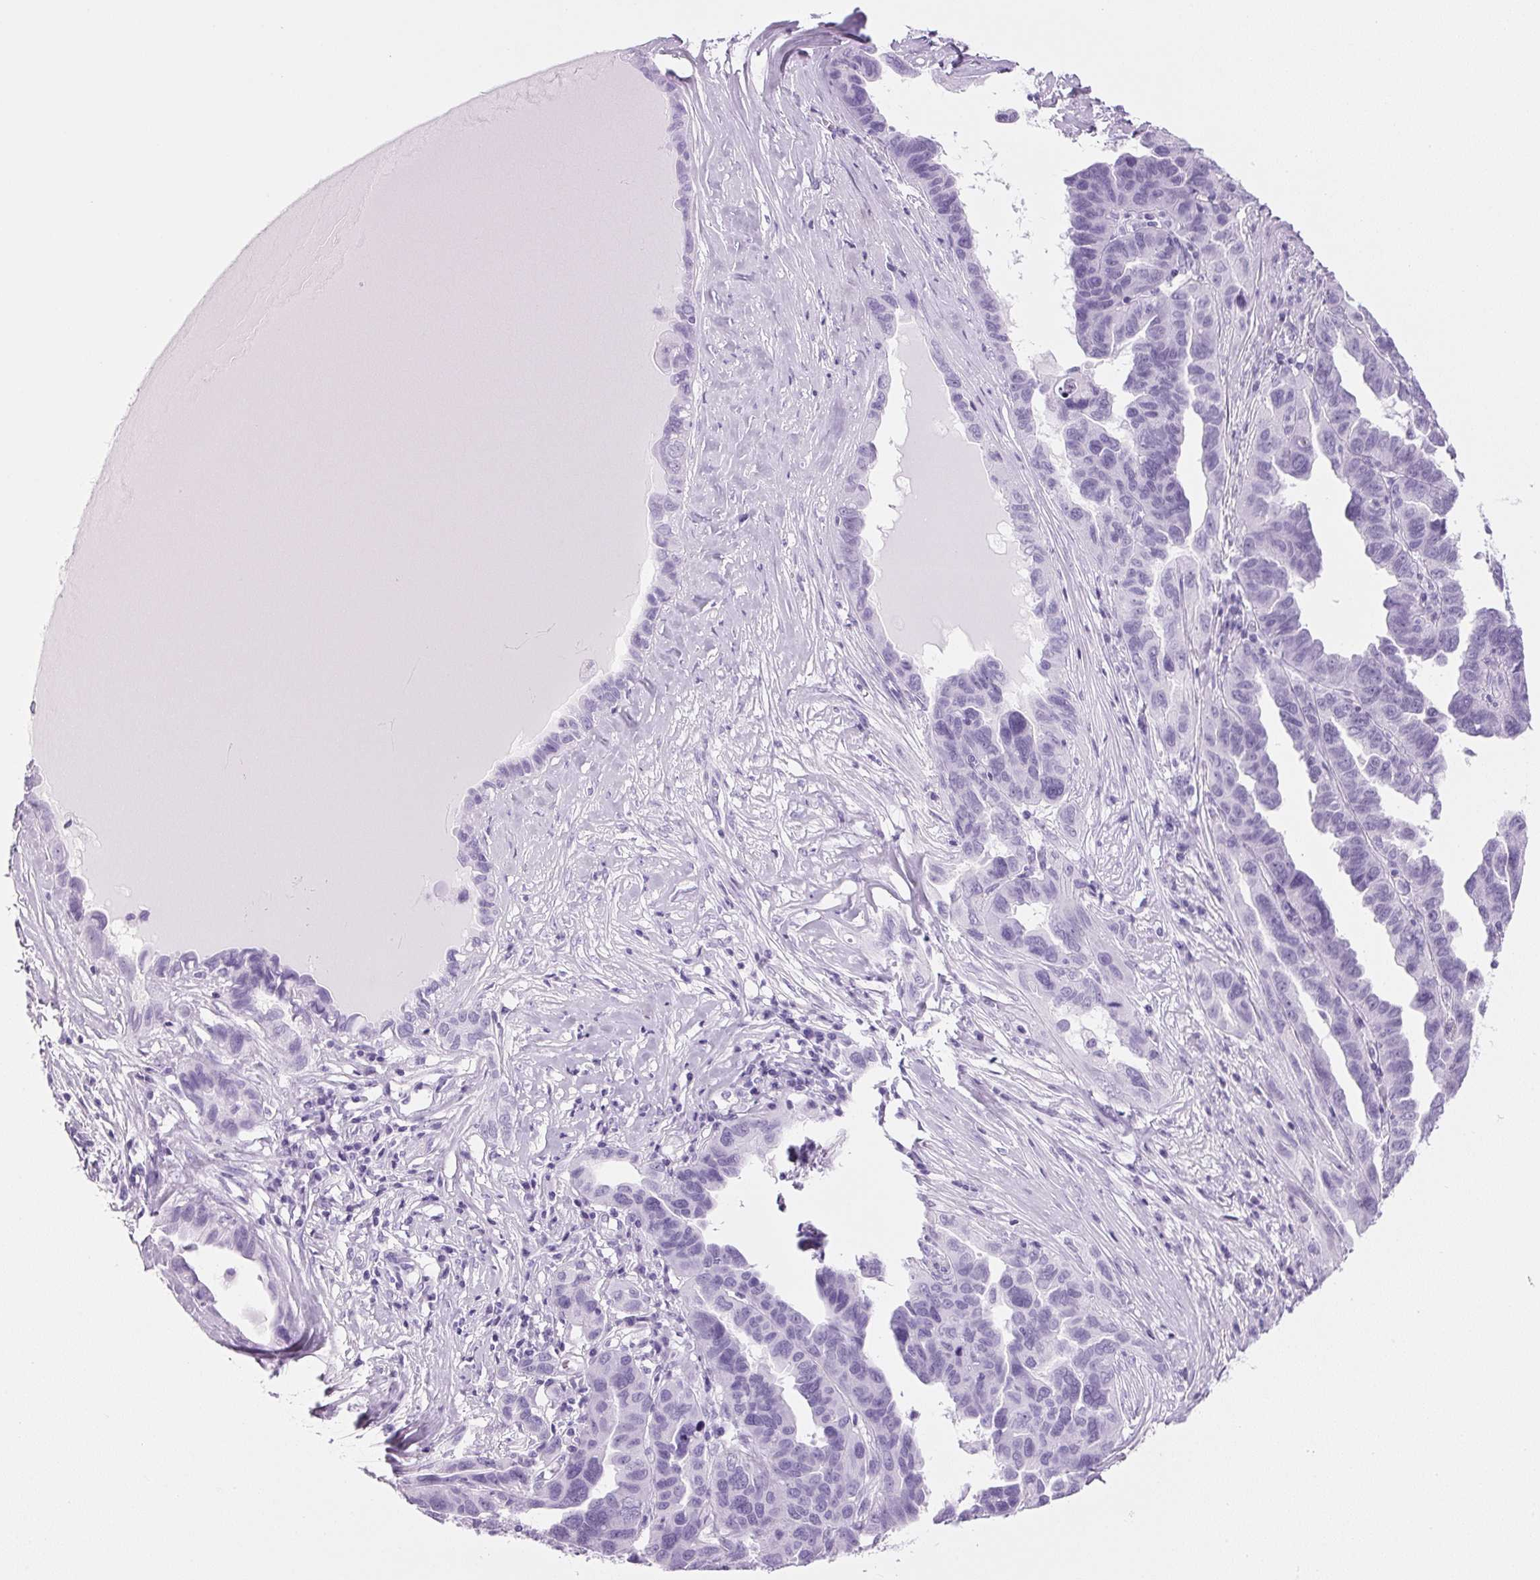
{"staining": {"intensity": "negative", "quantity": "none", "location": "none"}, "tissue": "ovarian cancer", "cell_type": "Tumor cells", "image_type": "cancer", "snomed": [{"axis": "morphology", "description": "Cystadenocarcinoma, serous, NOS"}, {"axis": "topography", "description": "Ovary"}], "caption": "DAB (3,3'-diaminobenzidine) immunohistochemical staining of human serous cystadenocarcinoma (ovarian) displays no significant positivity in tumor cells.", "gene": "PPP1R1A", "patient": {"sex": "female", "age": 64}}